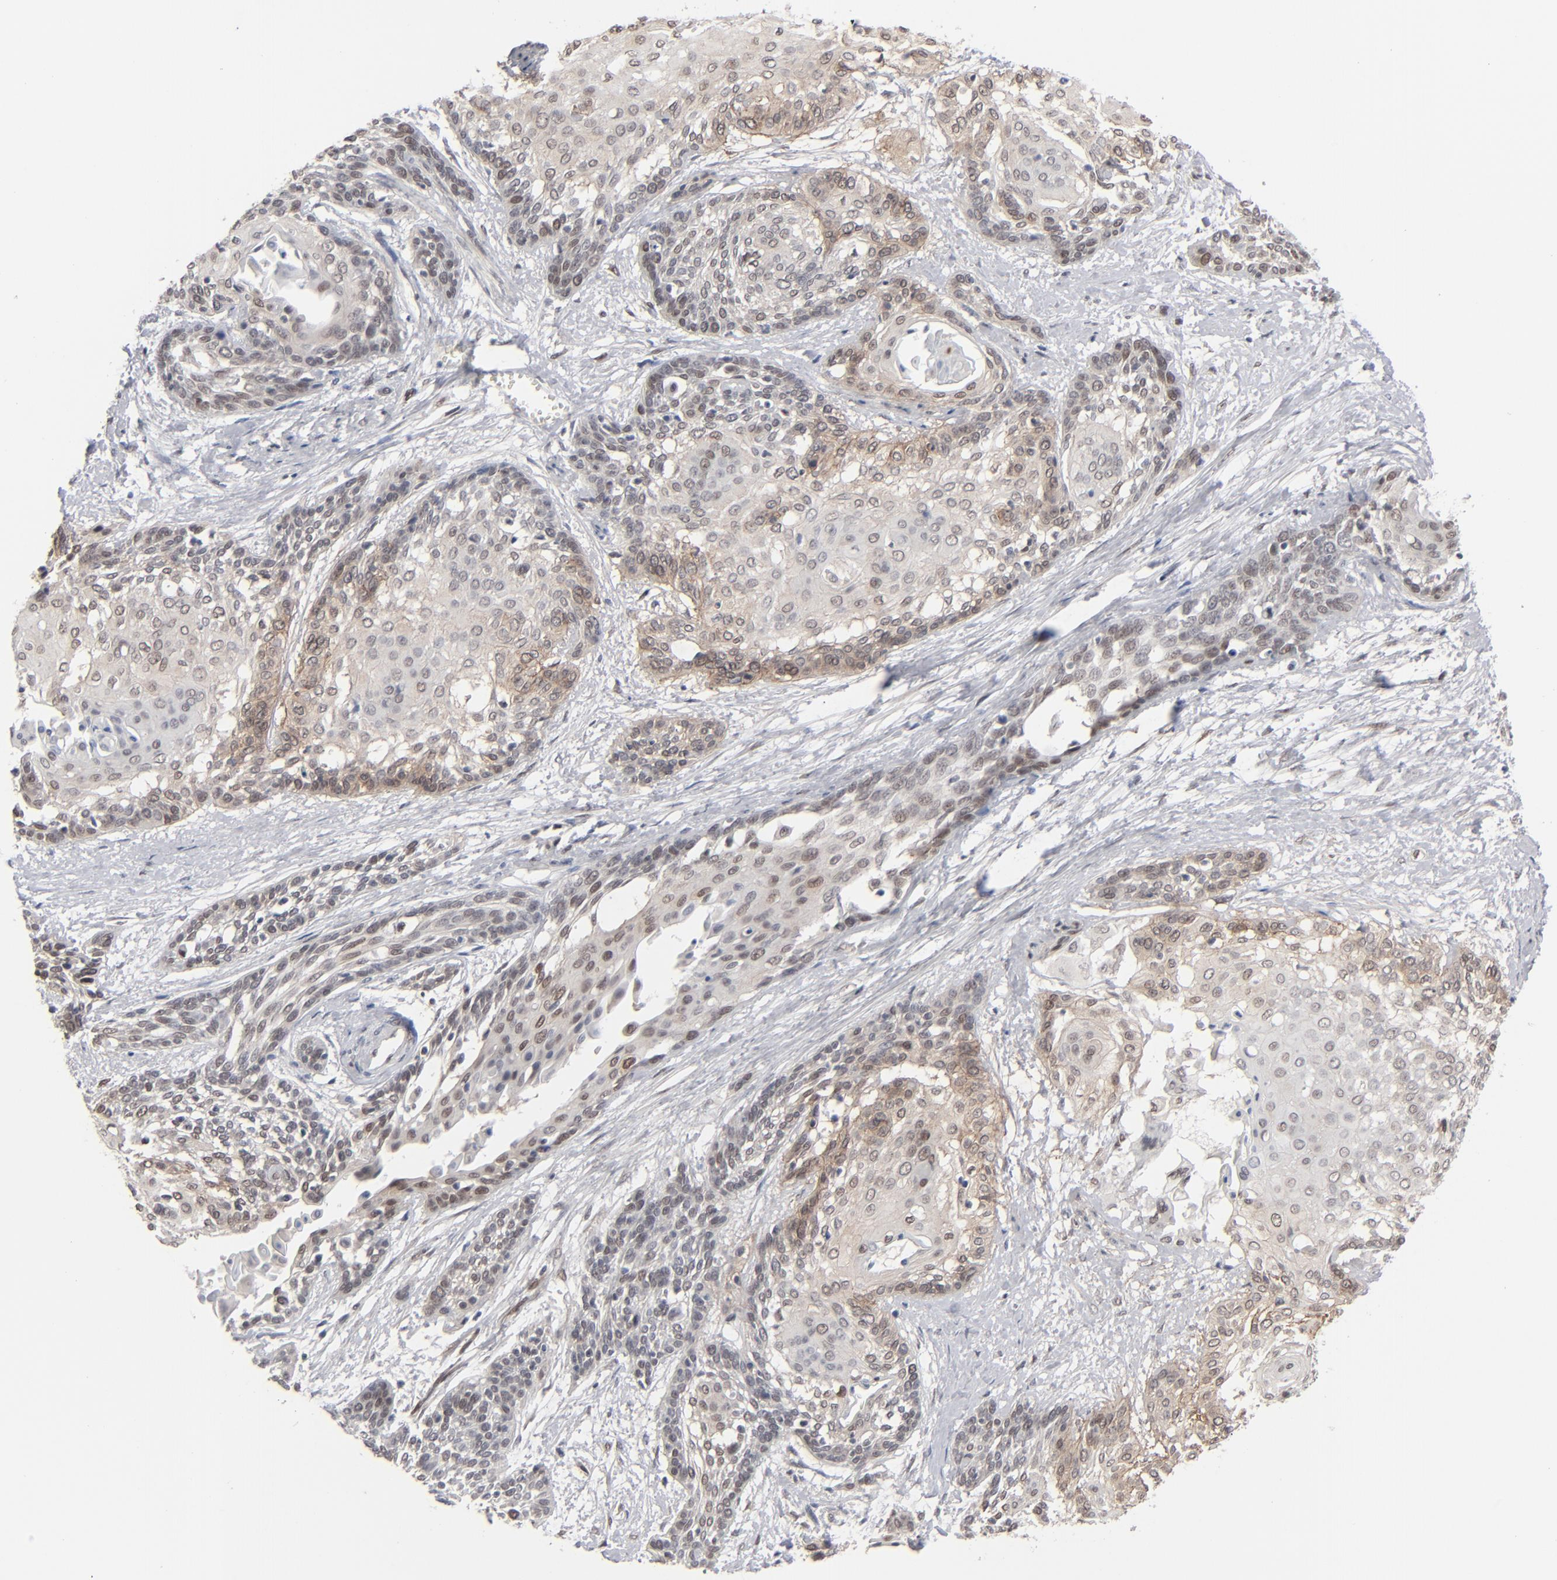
{"staining": {"intensity": "moderate", "quantity": "25%-75%", "location": "cytoplasmic/membranous"}, "tissue": "cervical cancer", "cell_type": "Tumor cells", "image_type": "cancer", "snomed": [{"axis": "morphology", "description": "Squamous cell carcinoma, NOS"}, {"axis": "topography", "description": "Cervix"}], "caption": "A brown stain highlights moderate cytoplasmic/membranous staining of a protein in cervical squamous cell carcinoma tumor cells.", "gene": "IRF9", "patient": {"sex": "female", "age": 57}}